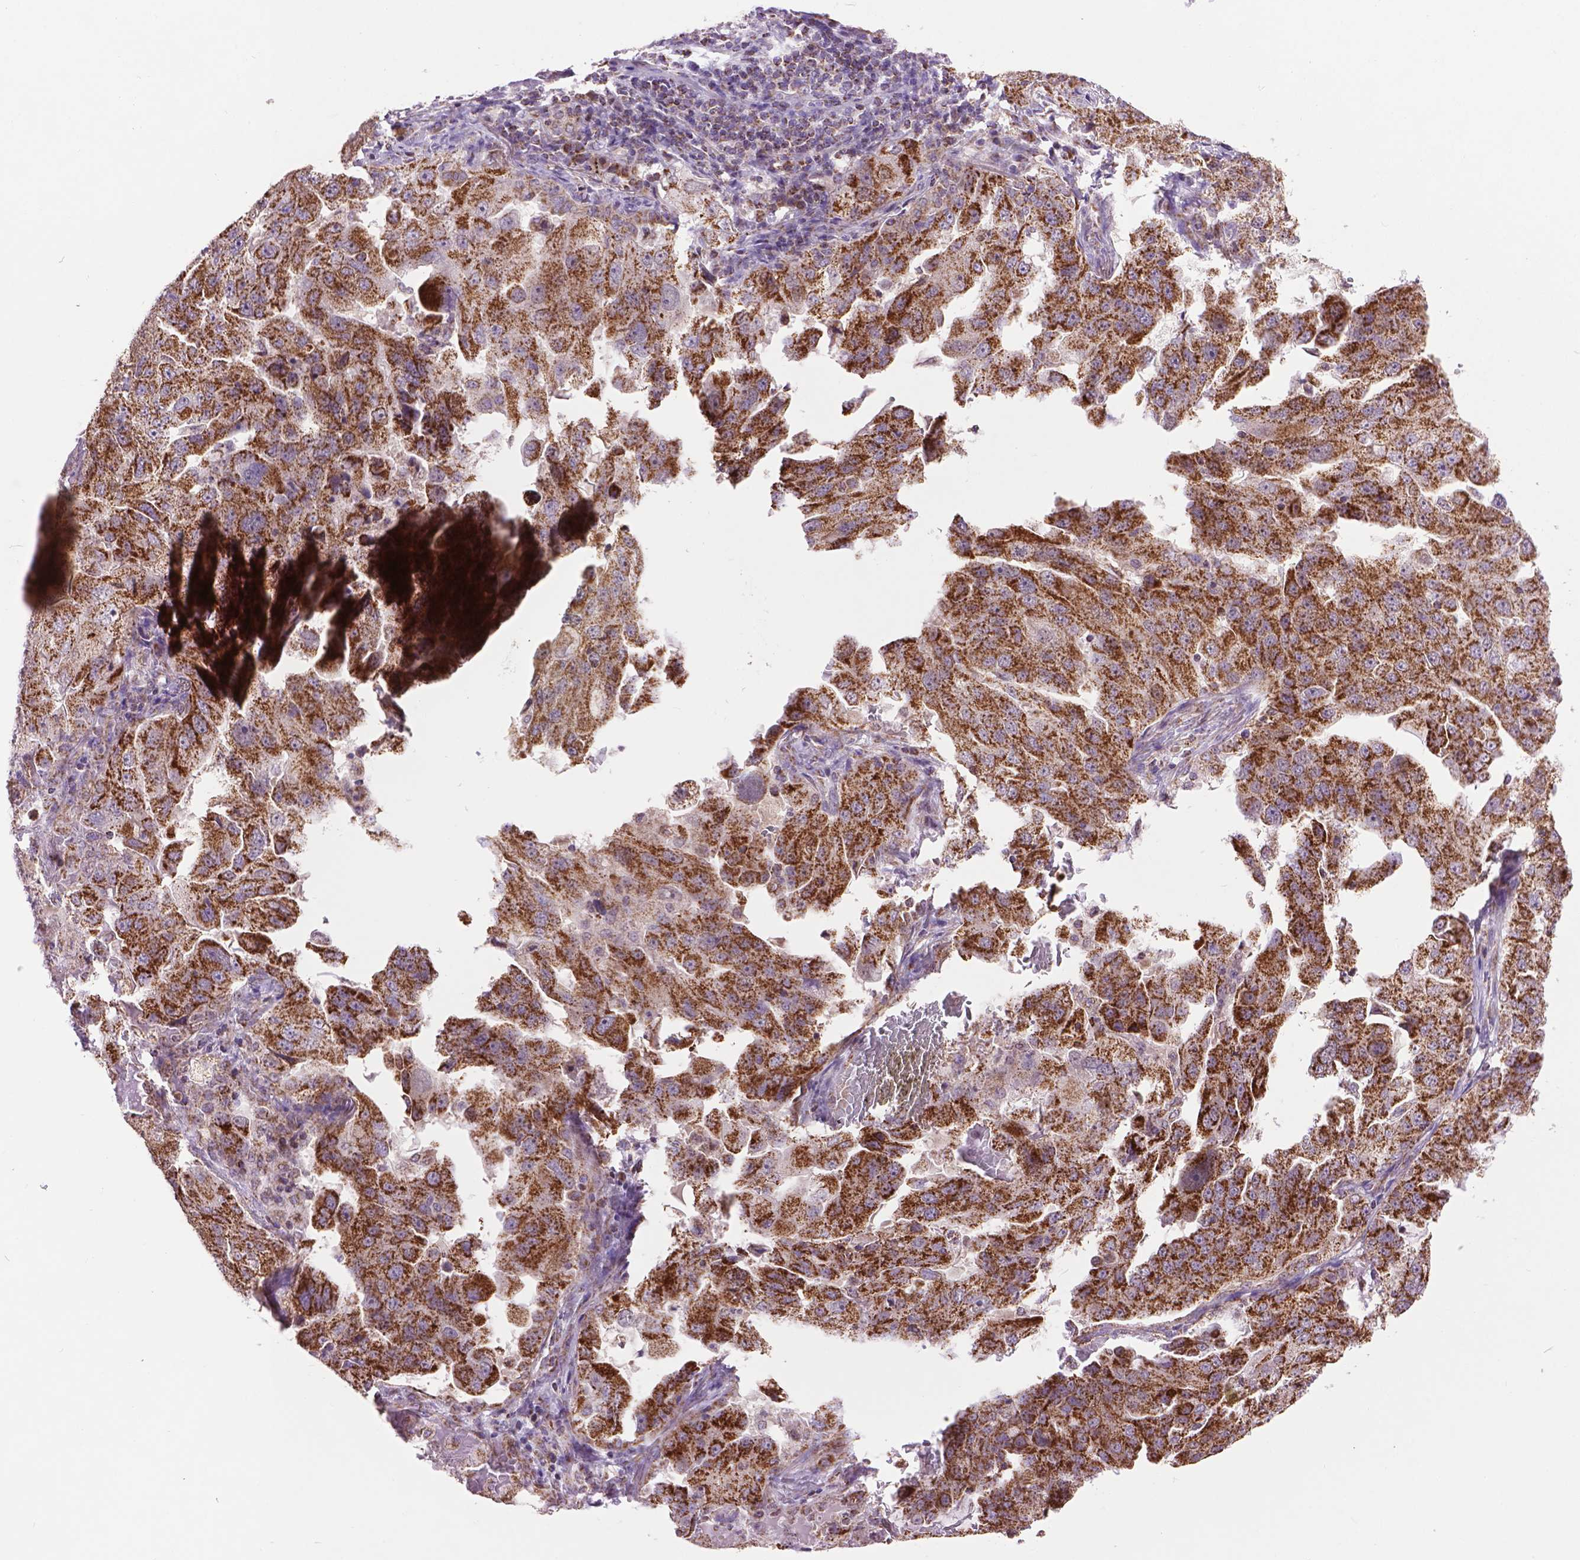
{"staining": {"intensity": "strong", "quantity": ">75%", "location": "cytoplasmic/membranous"}, "tissue": "lung cancer", "cell_type": "Tumor cells", "image_type": "cancer", "snomed": [{"axis": "morphology", "description": "Adenocarcinoma, NOS"}, {"axis": "topography", "description": "Lung"}], "caption": "This is an image of immunohistochemistry staining of lung adenocarcinoma, which shows strong expression in the cytoplasmic/membranous of tumor cells.", "gene": "PYCR3", "patient": {"sex": "female", "age": 61}}